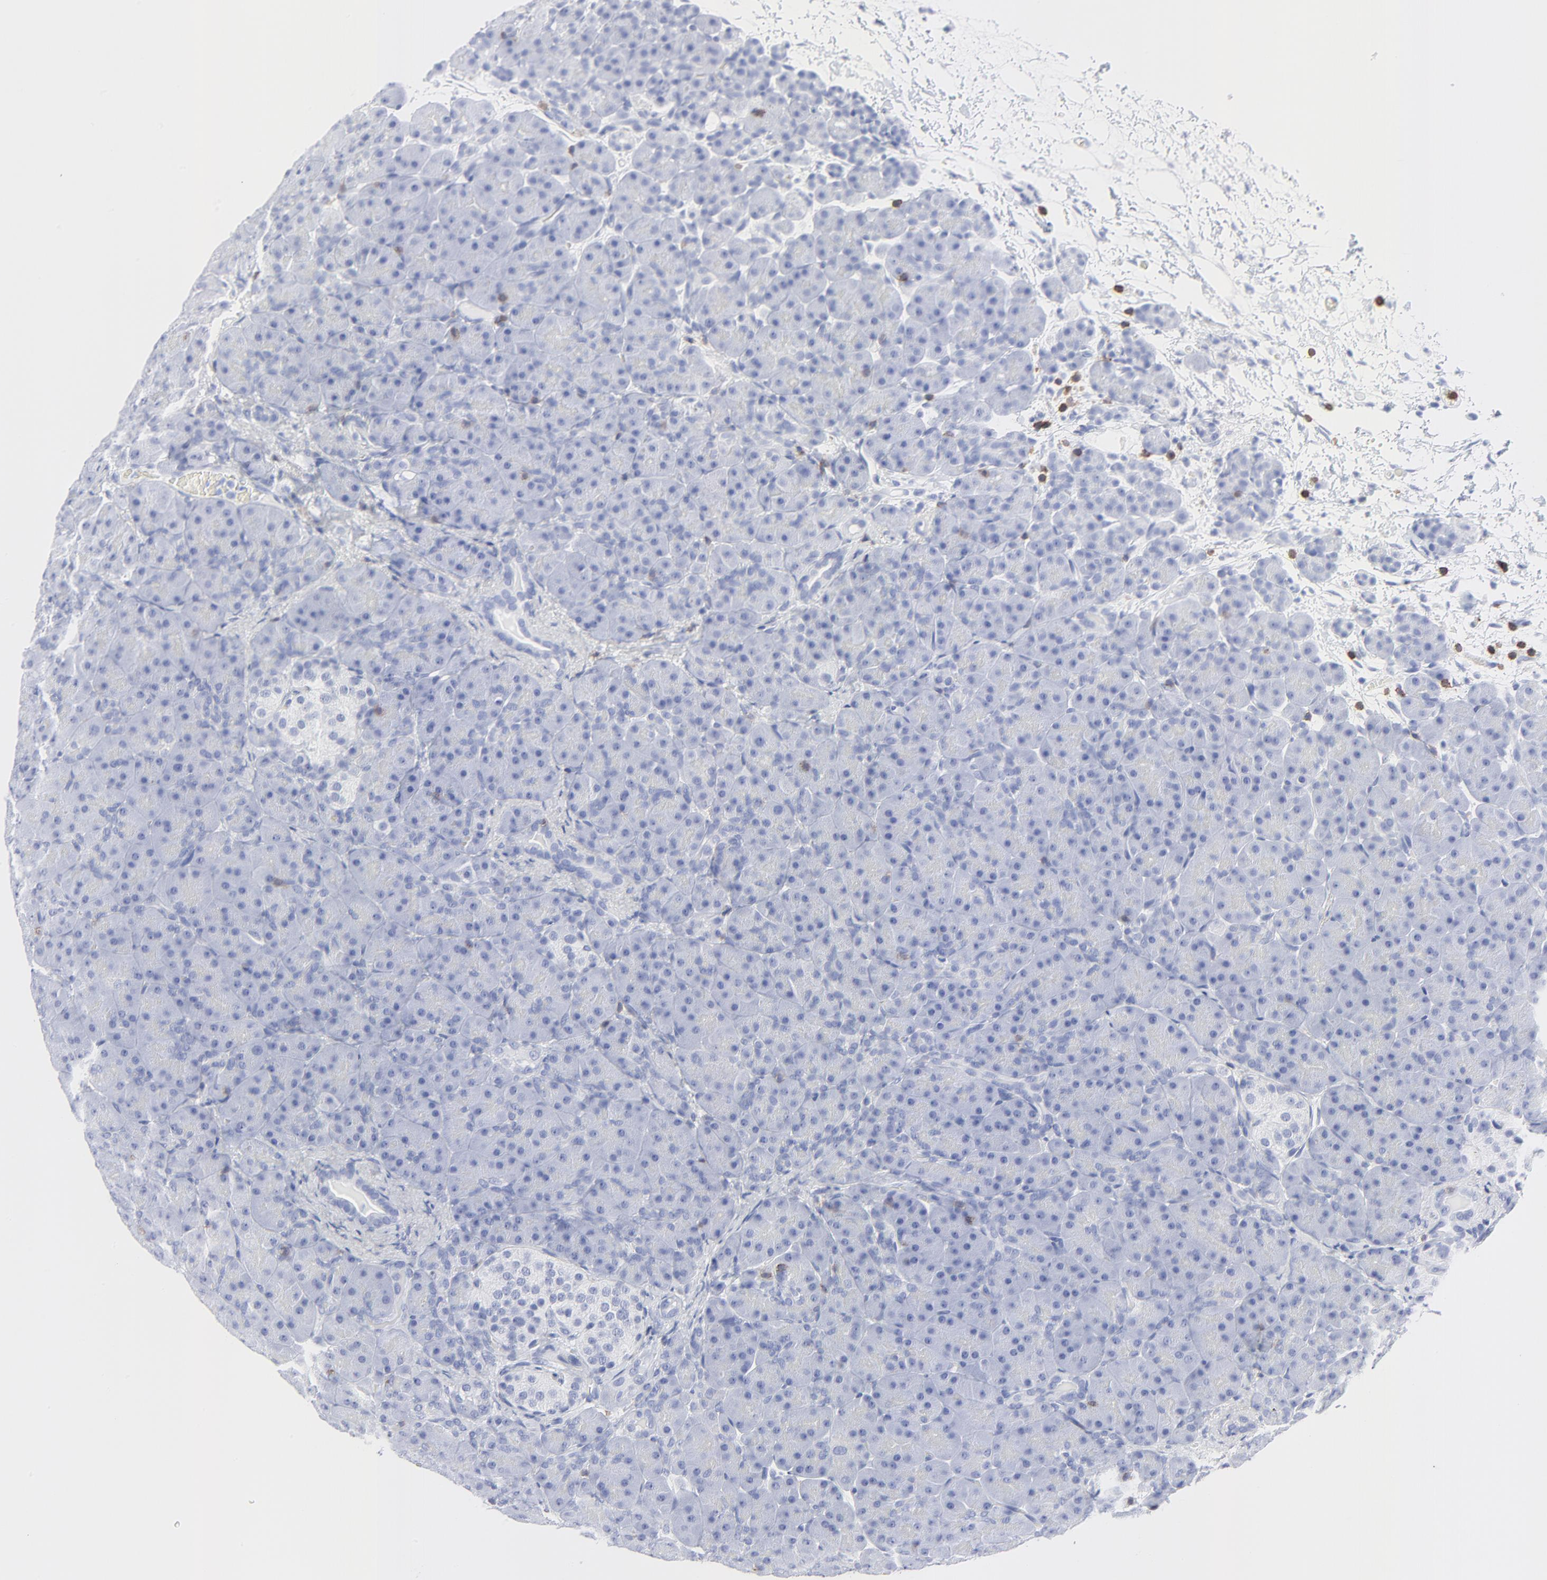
{"staining": {"intensity": "negative", "quantity": "none", "location": "none"}, "tissue": "pancreas", "cell_type": "Exocrine glandular cells", "image_type": "normal", "snomed": [{"axis": "morphology", "description": "Normal tissue, NOS"}, {"axis": "topography", "description": "Pancreas"}], "caption": "This is an immunohistochemistry histopathology image of unremarkable pancreas. There is no expression in exocrine glandular cells.", "gene": "LCK", "patient": {"sex": "male", "age": 66}}